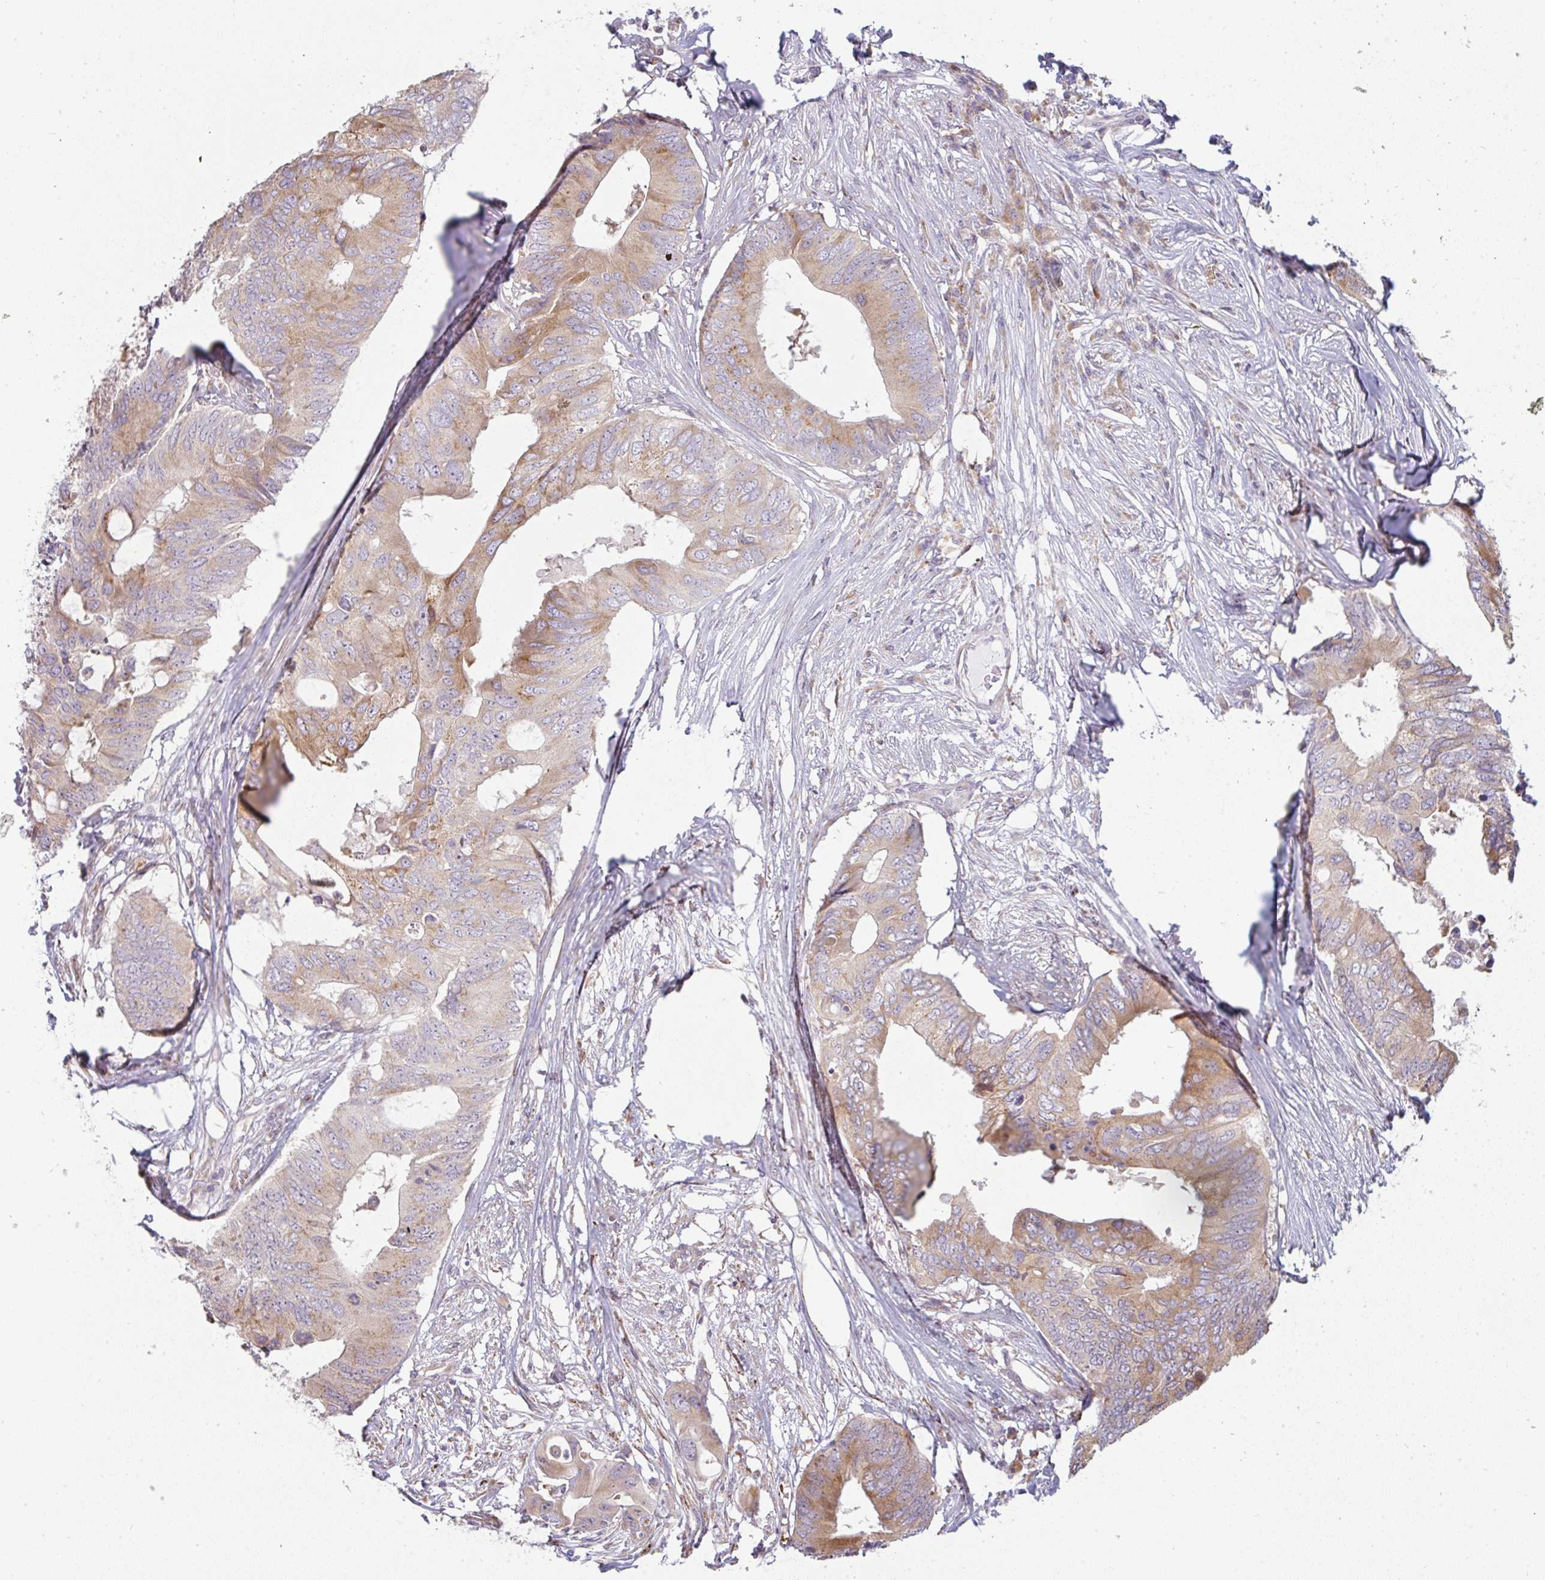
{"staining": {"intensity": "moderate", "quantity": "25%-75%", "location": "cytoplasmic/membranous"}, "tissue": "colorectal cancer", "cell_type": "Tumor cells", "image_type": "cancer", "snomed": [{"axis": "morphology", "description": "Adenocarcinoma, NOS"}, {"axis": "topography", "description": "Colon"}], "caption": "Colorectal cancer stained with immunohistochemistry (IHC) shows moderate cytoplasmic/membranous staining in about 25%-75% of tumor cells.", "gene": "MOB1A", "patient": {"sex": "male", "age": 71}}